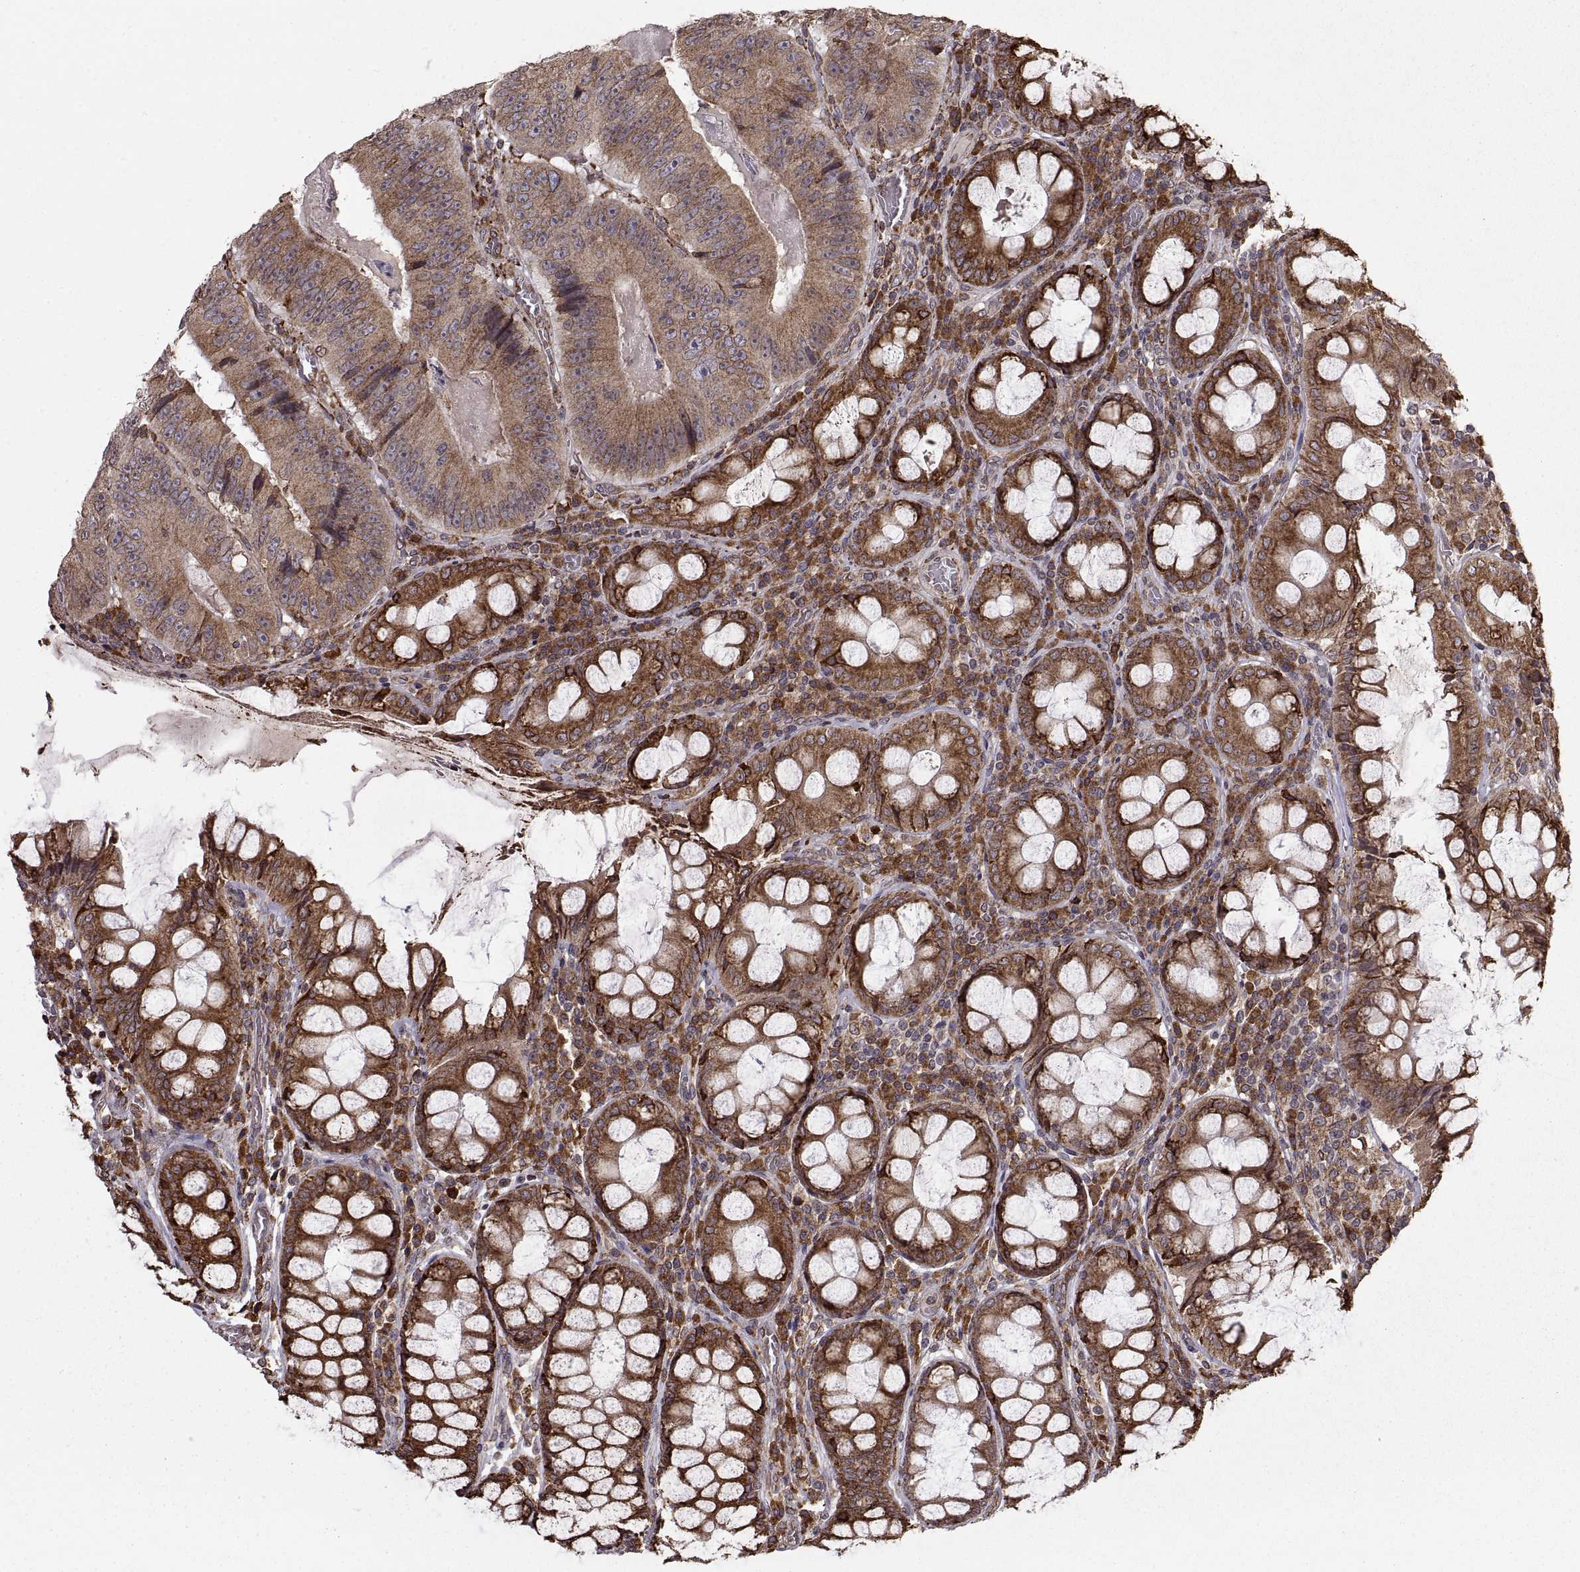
{"staining": {"intensity": "moderate", "quantity": "<25%", "location": "cytoplasmic/membranous"}, "tissue": "colorectal cancer", "cell_type": "Tumor cells", "image_type": "cancer", "snomed": [{"axis": "morphology", "description": "Adenocarcinoma, NOS"}, {"axis": "topography", "description": "Colon"}], "caption": "The histopathology image reveals staining of colorectal adenocarcinoma, revealing moderate cytoplasmic/membranous protein positivity (brown color) within tumor cells.", "gene": "PDIA3", "patient": {"sex": "female", "age": 86}}